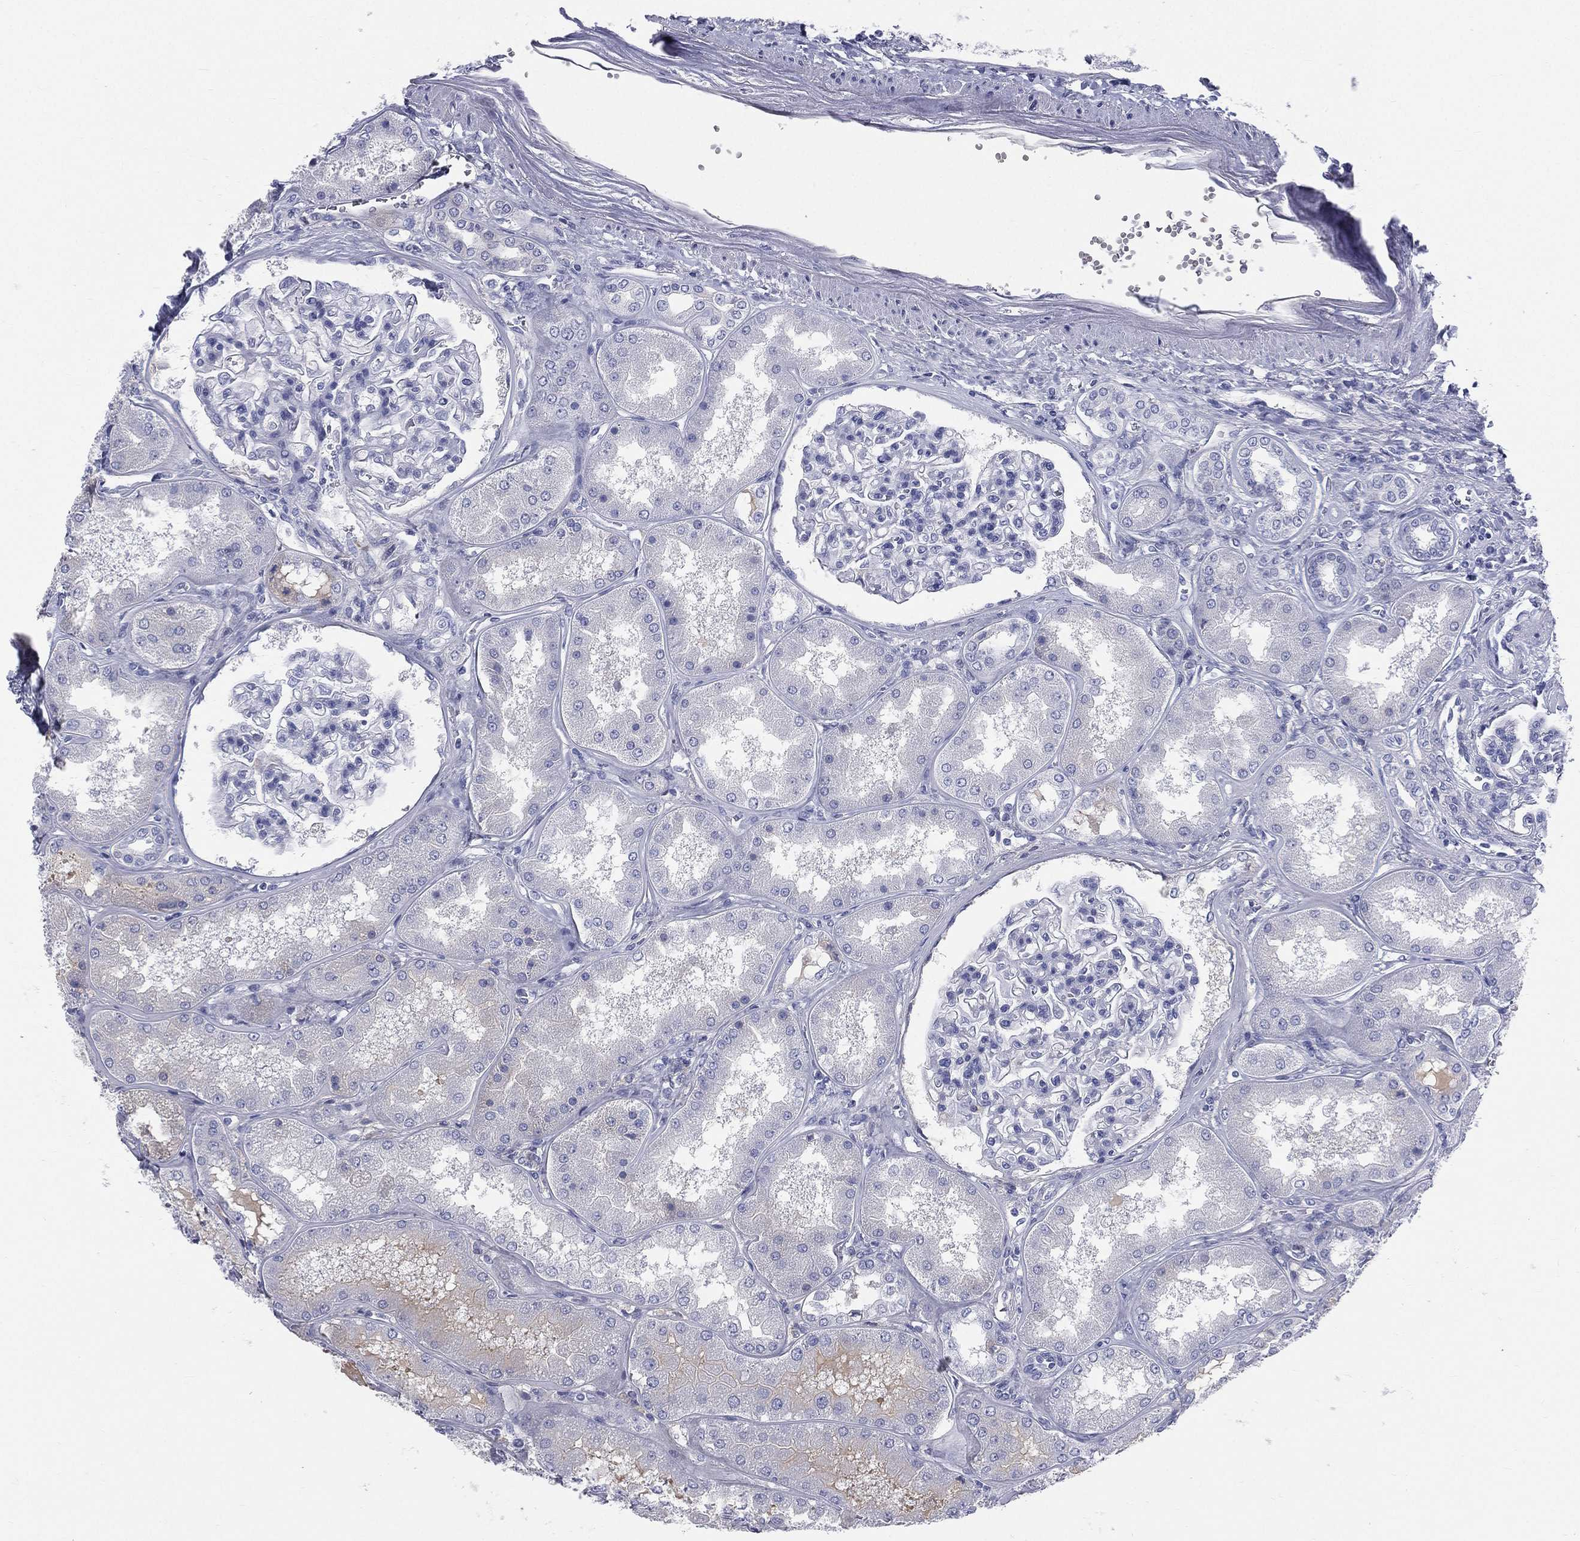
{"staining": {"intensity": "negative", "quantity": "none", "location": "none"}, "tissue": "kidney", "cell_type": "Cells in glomeruli", "image_type": "normal", "snomed": [{"axis": "morphology", "description": "Normal tissue, NOS"}, {"axis": "topography", "description": "Kidney"}], "caption": "This histopathology image is of unremarkable kidney stained with immunohistochemistry to label a protein in brown with the nuclei are counter-stained blue. There is no positivity in cells in glomeruli.", "gene": "HP", "patient": {"sex": "female", "age": 56}}